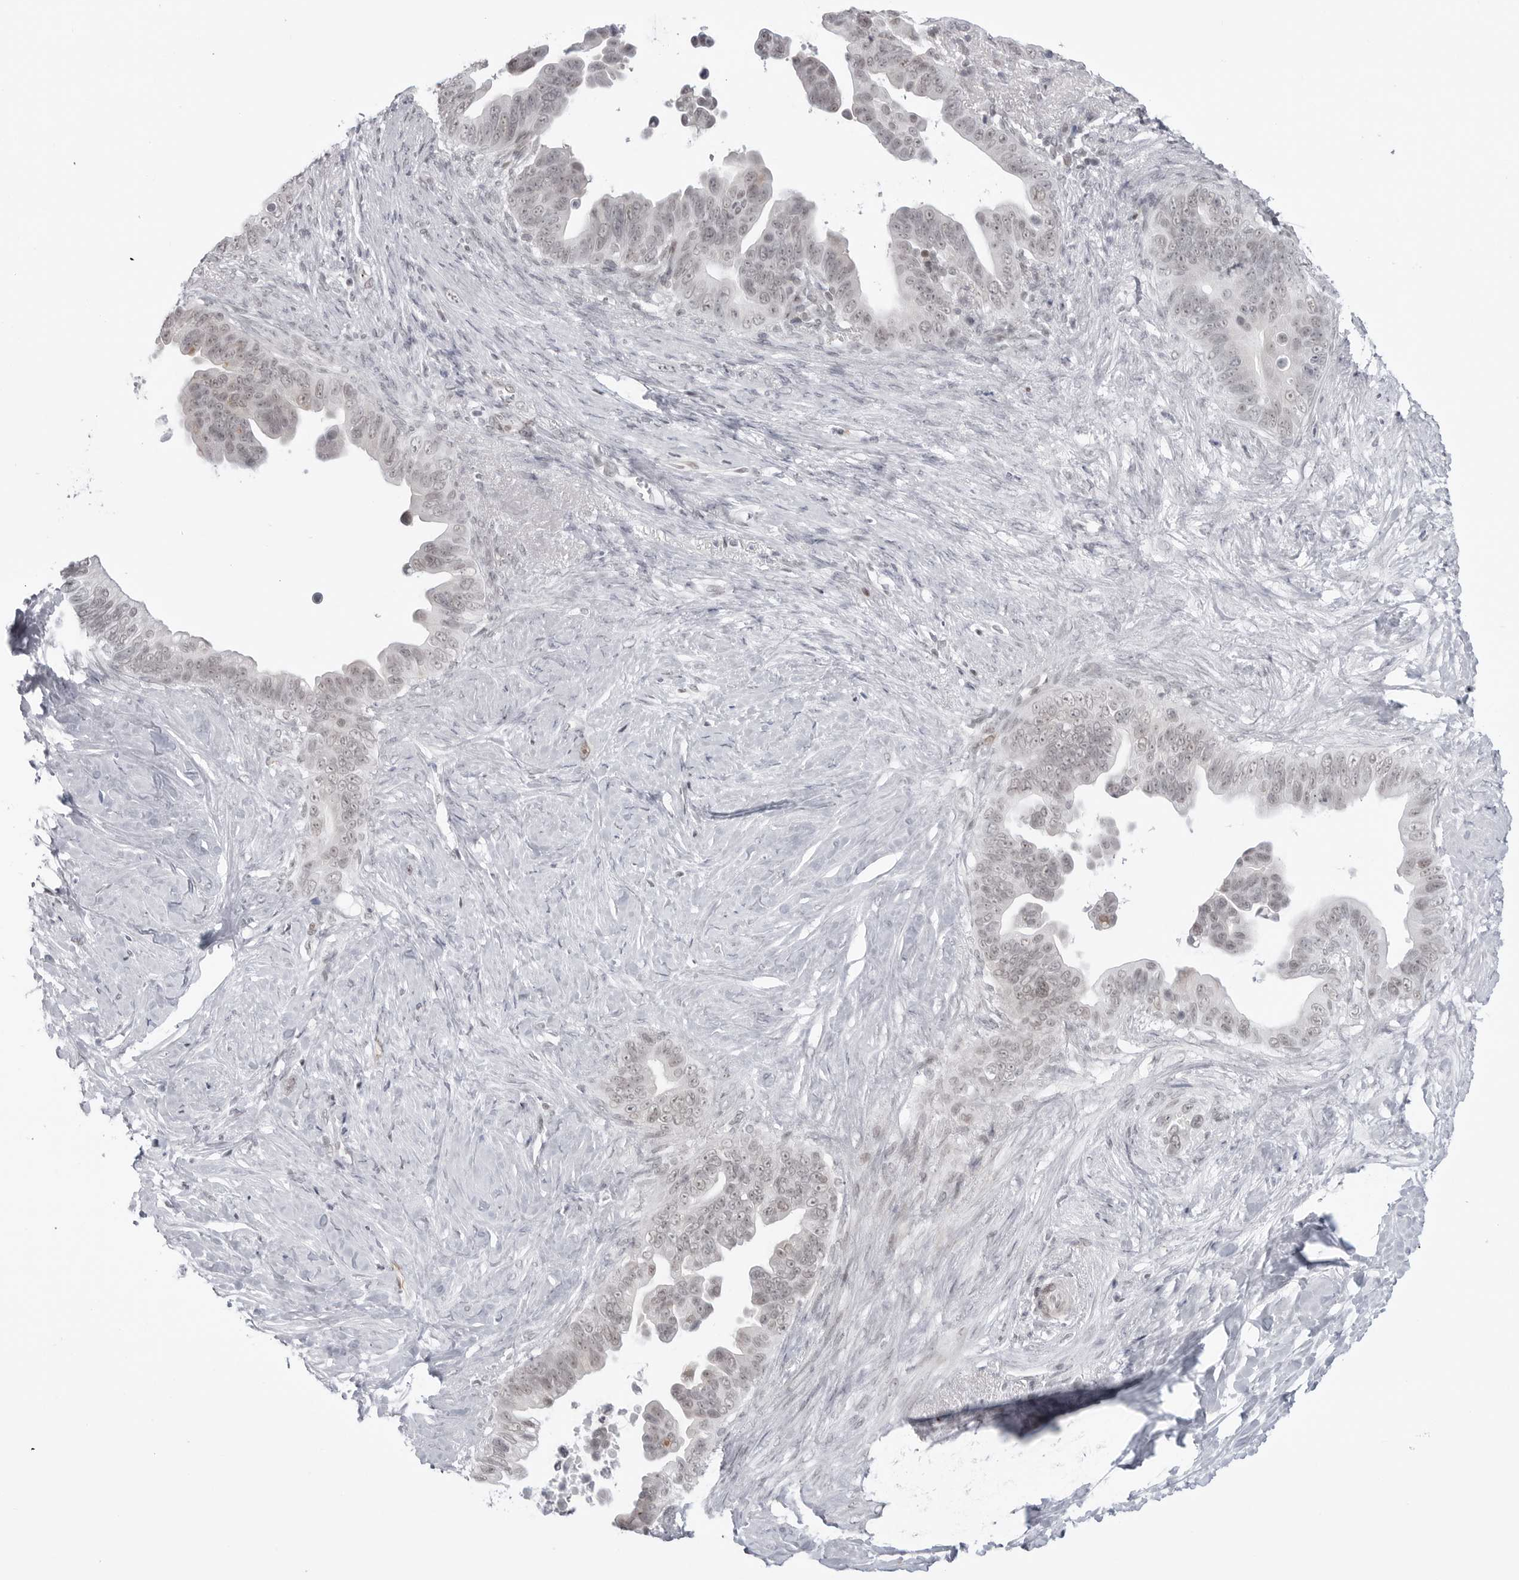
{"staining": {"intensity": "weak", "quantity": "<25%", "location": "nuclear"}, "tissue": "pancreatic cancer", "cell_type": "Tumor cells", "image_type": "cancer", "snomed": [{"axis": "morphology", "description": "Adenocarcinoma, NOS"}, {"axis": "topography", "description": "Pancreas"}], "caption": "Immunohistochemical staining of human pancreatic cancer shows no significant staining in tumor cells.", "gene": "TRIM66", "patient": {"sex": "female", "age": 72}}